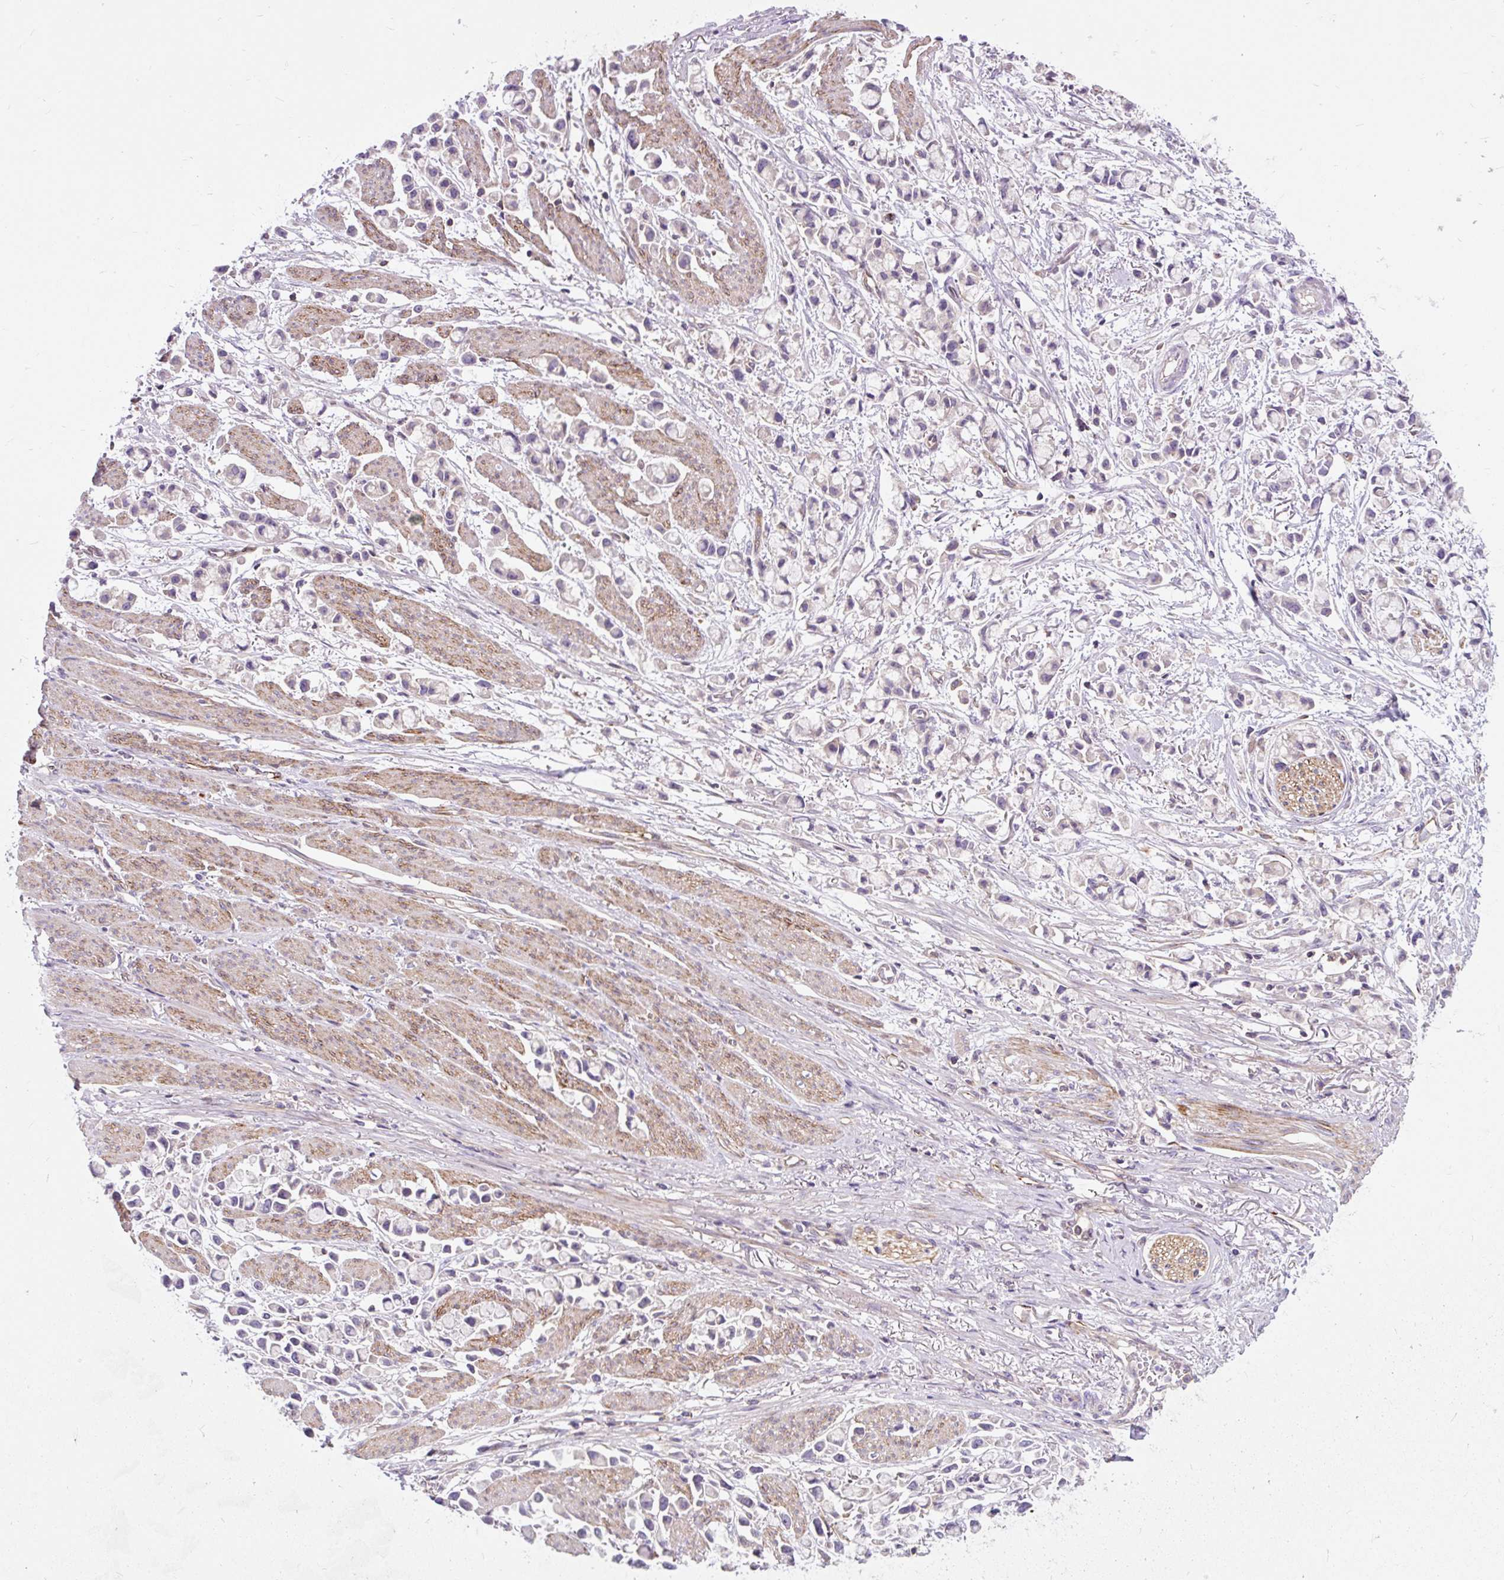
{"staining": {"intensity": "negative", "quantity": "none", "location": "none"}, "tissue": "stomach cancer", "cell_type": "Tumor cells", "image_type": "cancer", "snomed": [{"axis": "morphology", "description": "Adenocarcinoma, NOS"}, {"axis": "topography", "description": "Stomach"}], "caption": "Tumor cells show no significant protein expression in adenocarcinoma (stomach). (DAB immunohistochemistry, high magnification).", "gene": "PCDHGB3", "patient": {"sex": "female", "age": 81}}